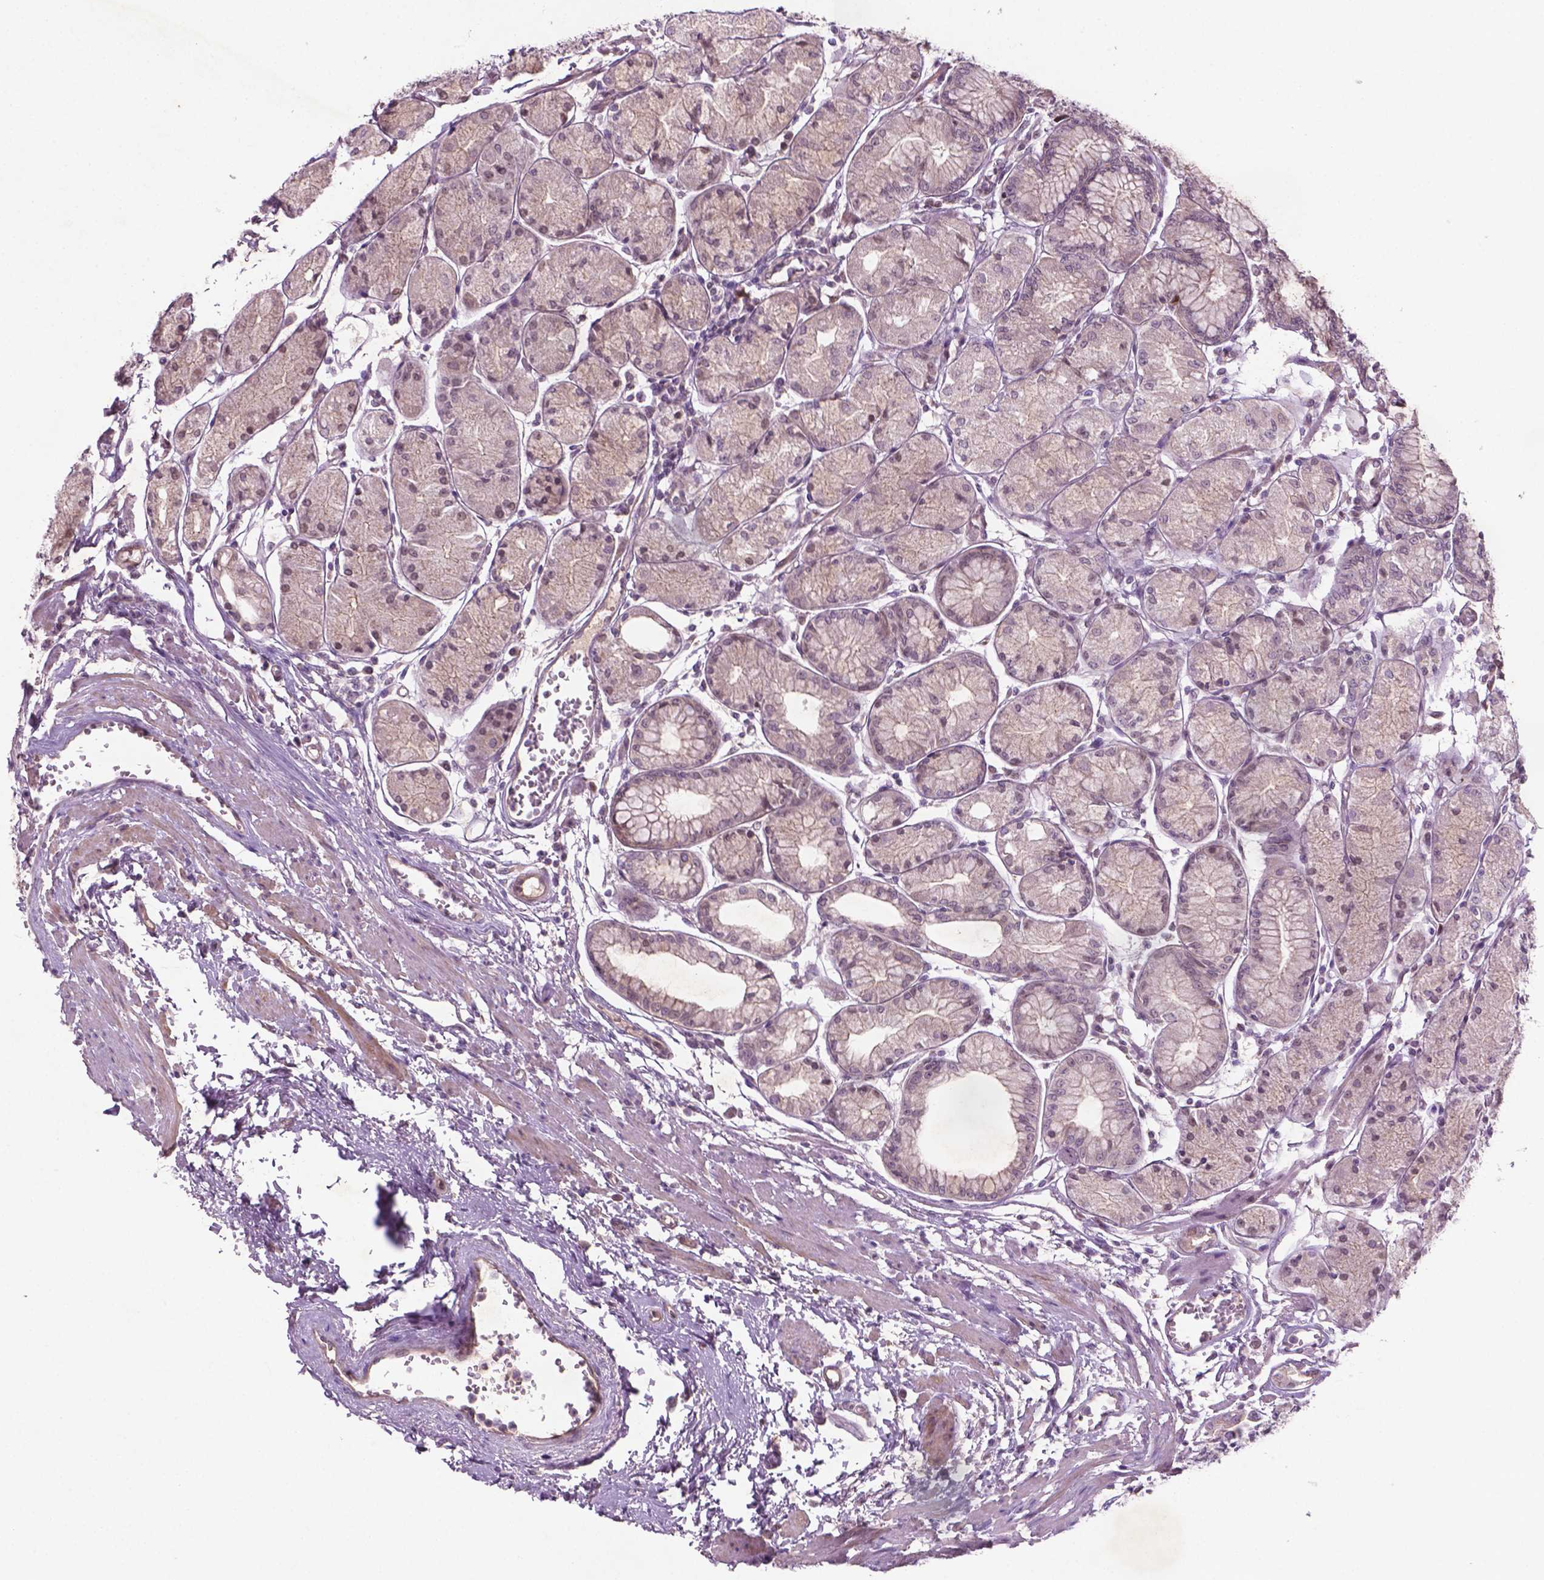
{"staining": {"intensity": "moderate", "quantity": "25%-75%", "location": "cytoplasmic/membranous"}, "tissue": "stomach", "cell_type": "Glandular cells", "image_type": "normal", "snomed": [{"axis": "morphology", "description": "Normal tissue, NOS"}, {"axis": "topography", "description": "Stomach, upper"}], "caption": "Immunohistochemical staining of normal stomach demonstrates medium levels of moderate cytoplasmic/membranous positivity in approximately 25%-75% of glandular cells.", "gene": "TCHP", "patient": {"sex": "male", "age": 69}}